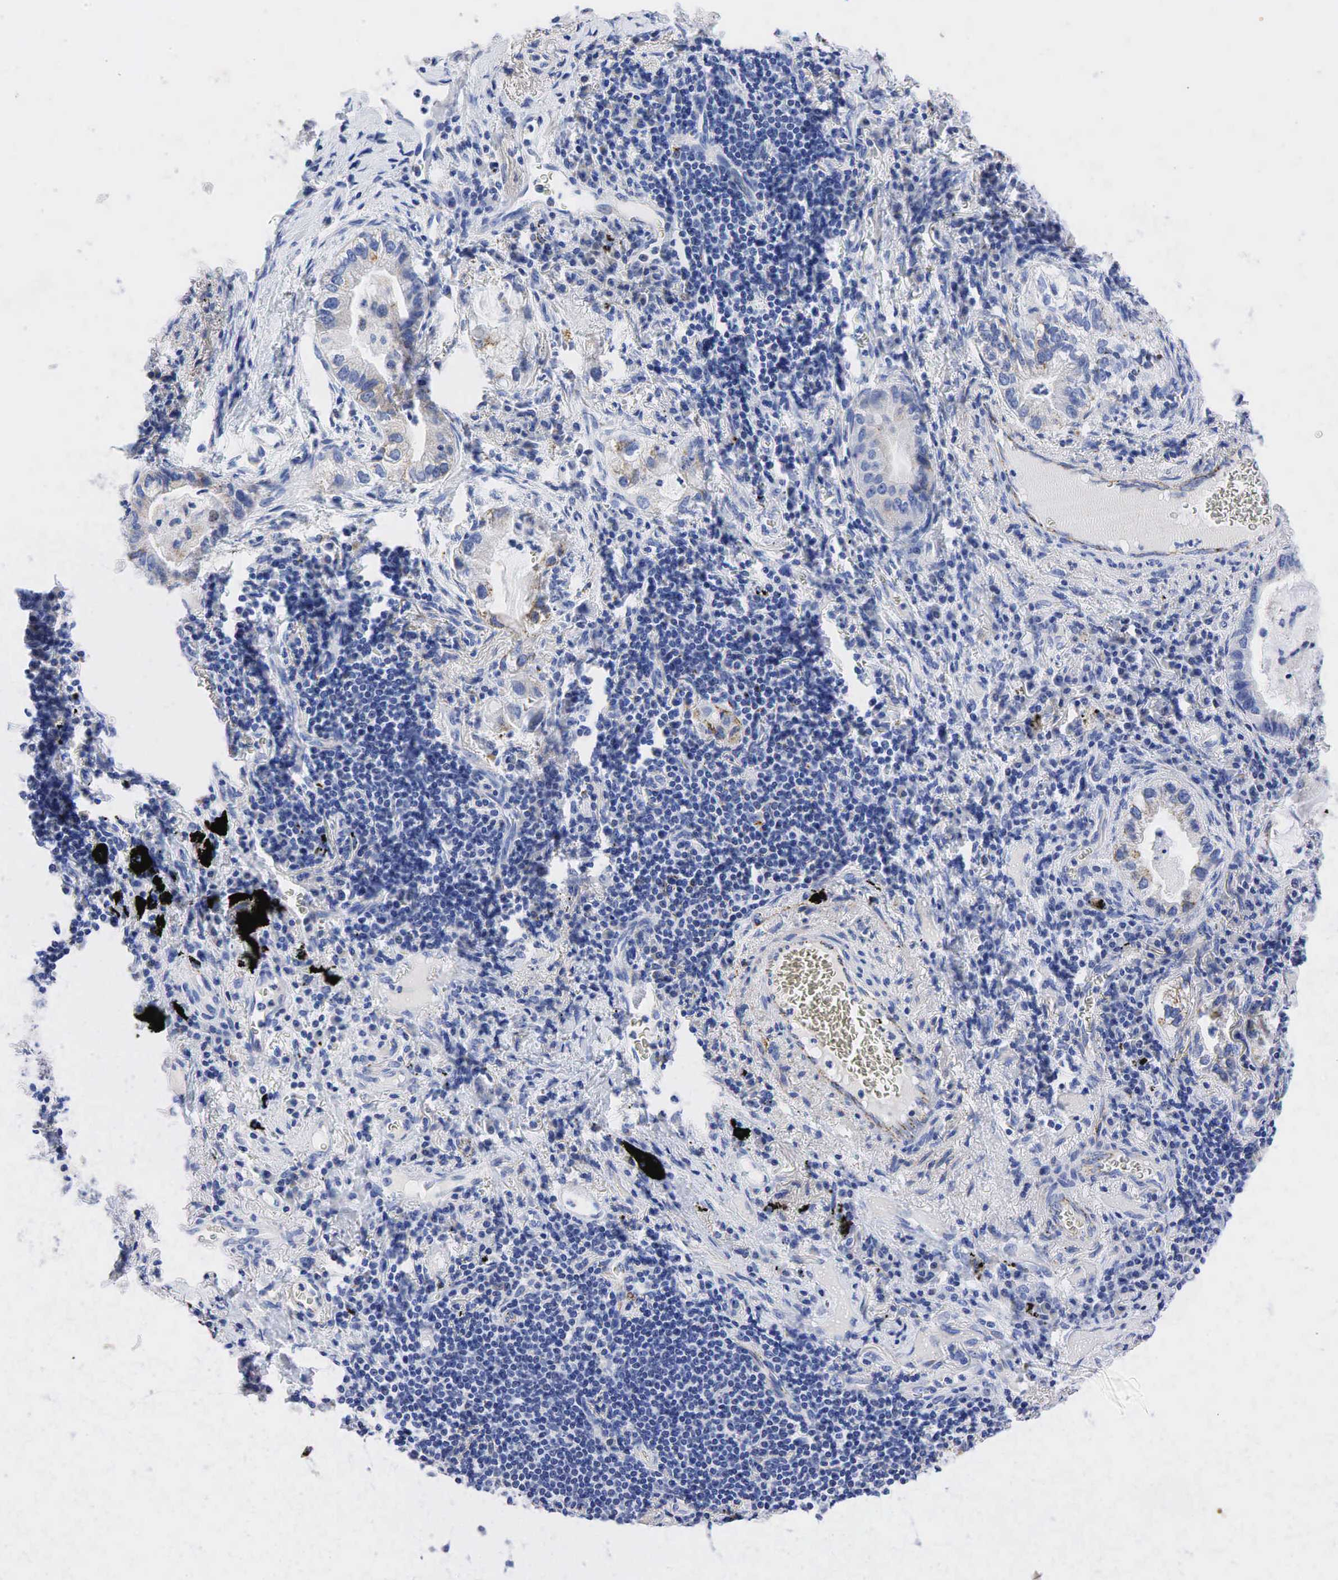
{"staining": {"intensity": "weak", "quantity": "<25%", "location": "cytoplasmic/membranous"}, "tissue": "lung cancer", "cell_type": "Tumor cells", "image_type": "cancer", "snomed": [{"axis": "morphology", "description": "Adenocarcinoma, NOS"}, {"axis": "topography", "description": "Lung"}], "caption": "Immunohistochemistry (IHC) of human adenocarcinoma (lung) demonstrates no positivity in tumor cells.", "gene": "SYP", "patient": {"sex": "female", "age": 50}}